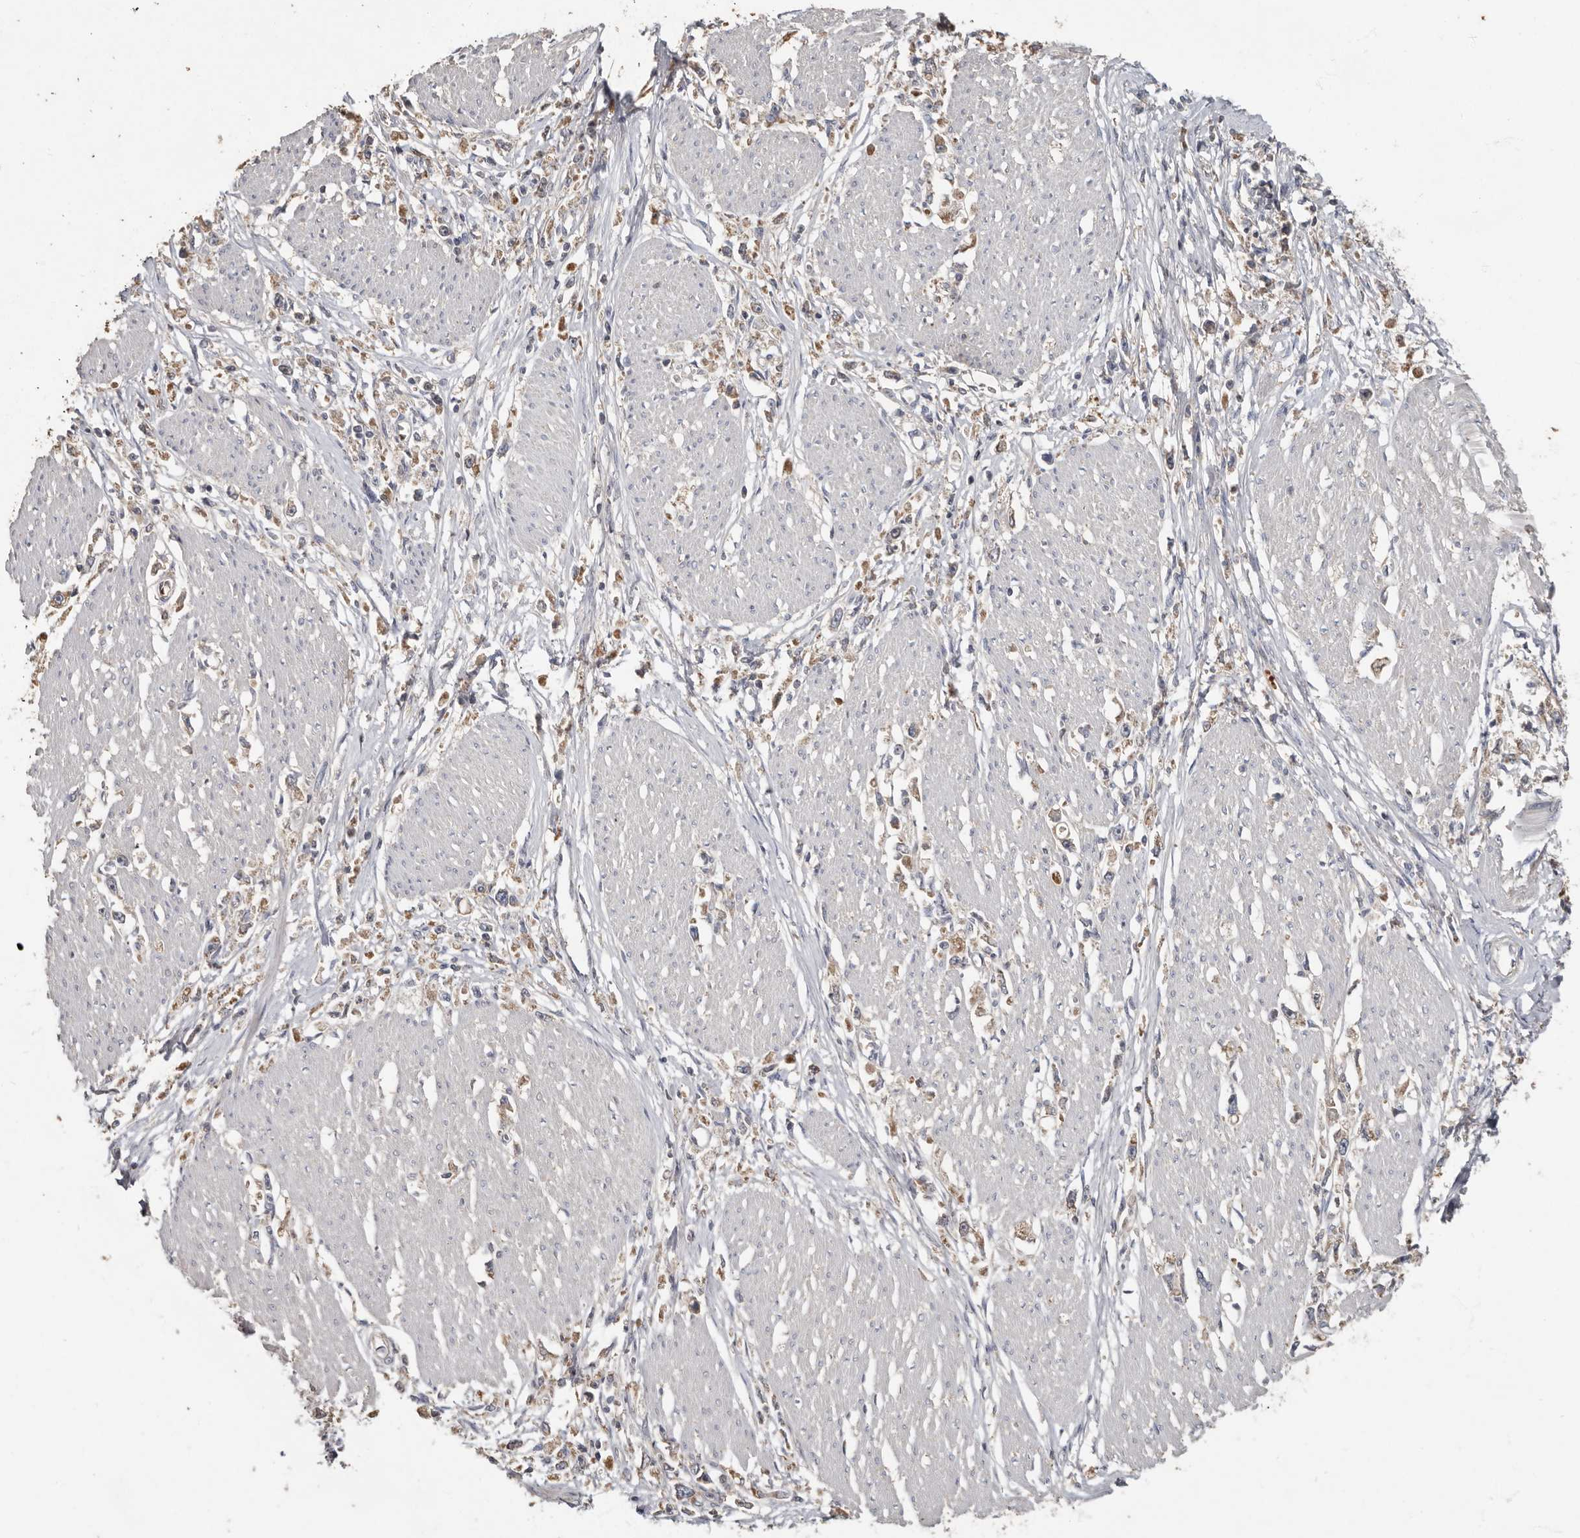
{"staining": {"intensity": "weak", "quantity": "25%-75%", "location": "cytoplasmic/membranous"}, "tissue": "stomach cancer", "cell_type": "Tumor cells", "image_type": "cancer", "snomed": [{"axis": "morphology", "description": "Adenocarcinoma, NOS"}, {"axis": "topography", "description": "Stomach"}], "caption": "The micrograph displays a brown stain indicating the presence of a protein in the cytoplasmic/membranous of tumor cells in adenocarcinoma (stomach). (Brightfield microscopy of DAB IHC at high magnification).", "gene": "KIF26B", "patient": {"sex": "female", "age": 59}}